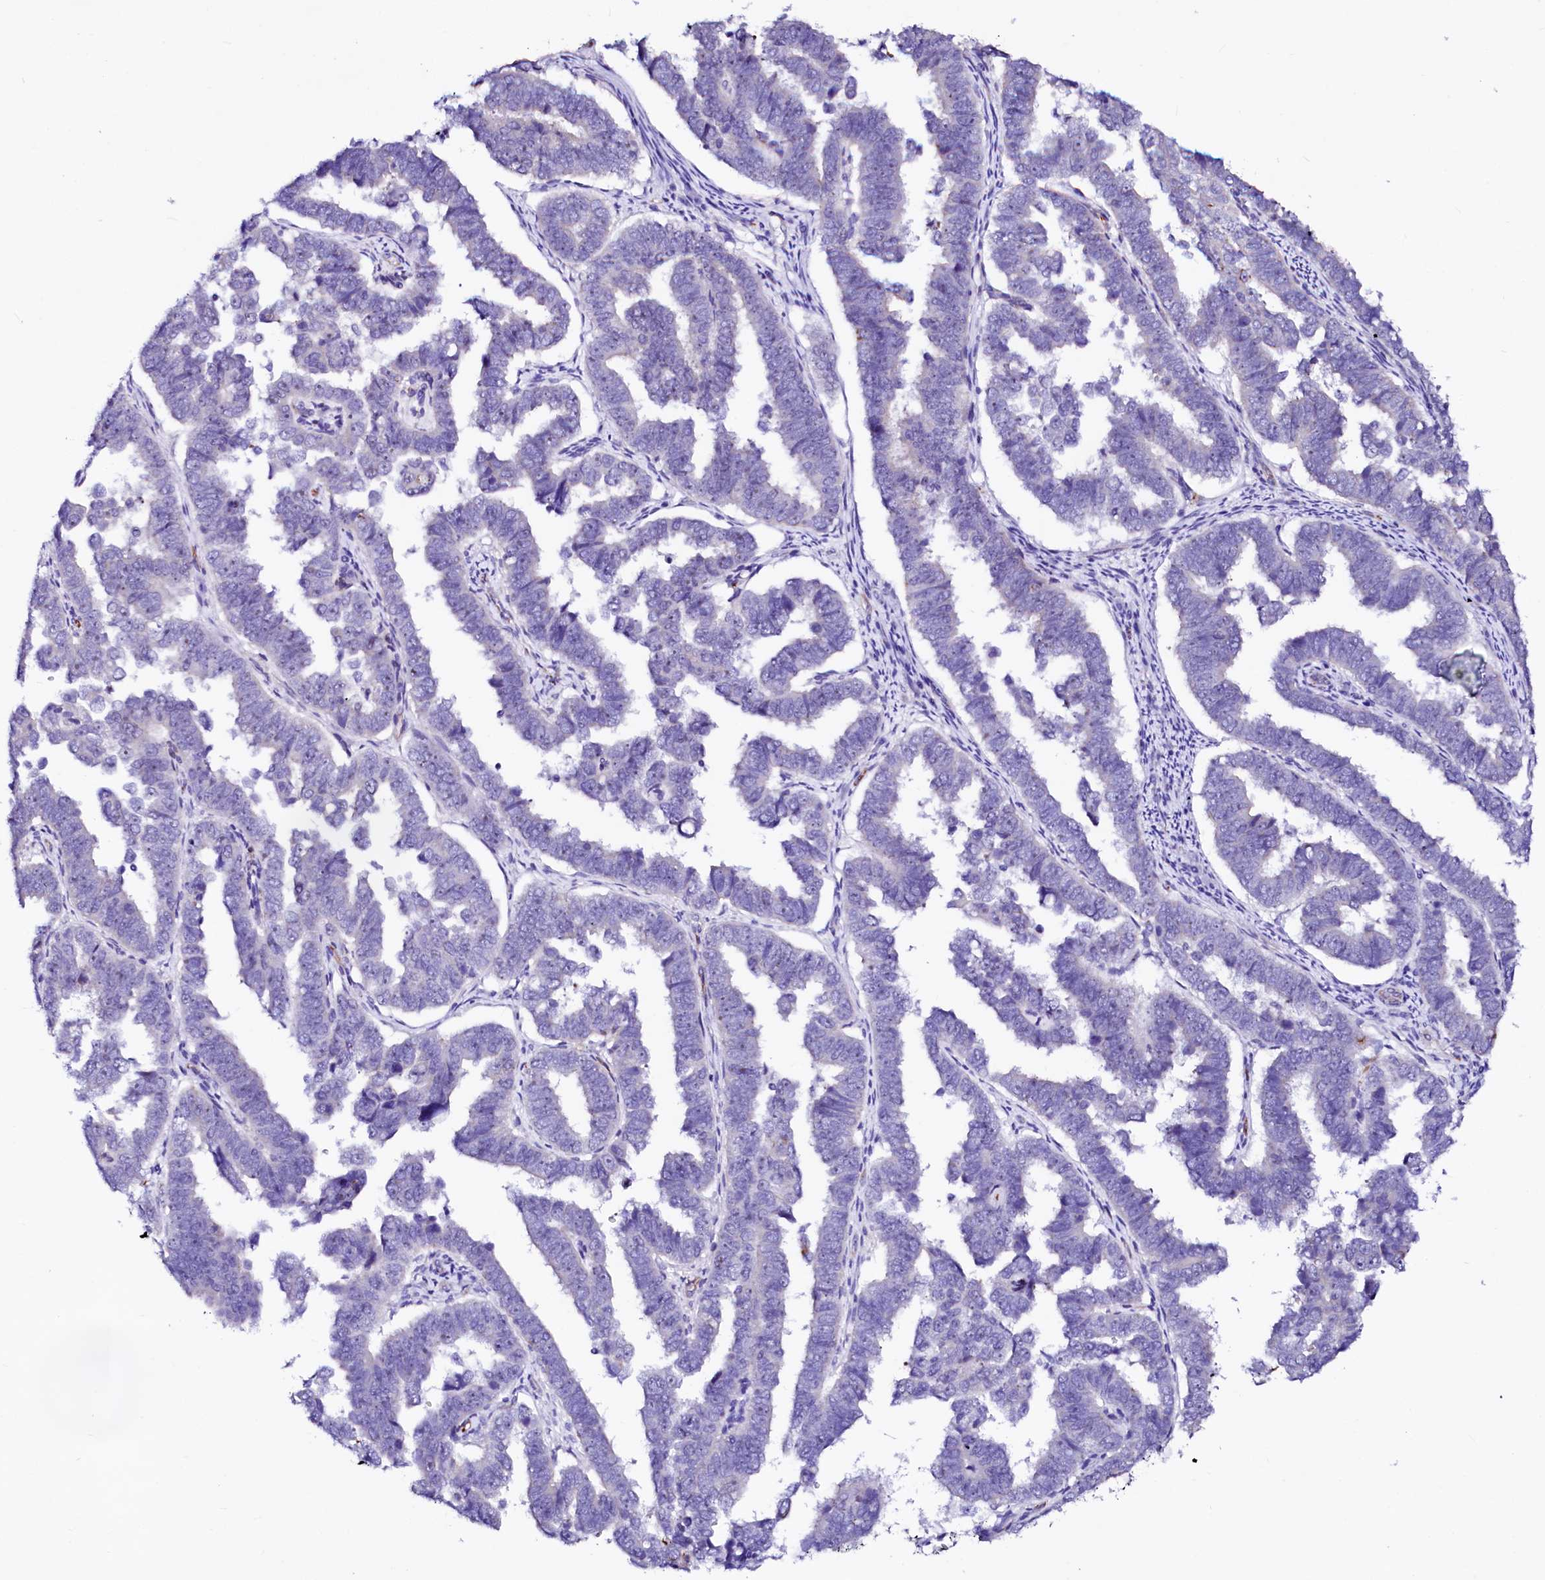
{"staining": {"intensity": "negative", "quantity": "none", "location": "none"}, "tissue": "endometrial cancer", "cell_type": "Tumor cells", "image_type": "cancer", "snomed": [{"axis": "morphology", "description": "Adenocarcinoma, NOS"}, {"axis": "topography", "description": "Endometrium"}], "caption": "Tumor cells show no significant protein staining in endometrial cancer.", "gene": "SFR1", "patient": {"sex": "female", "age": 75}}